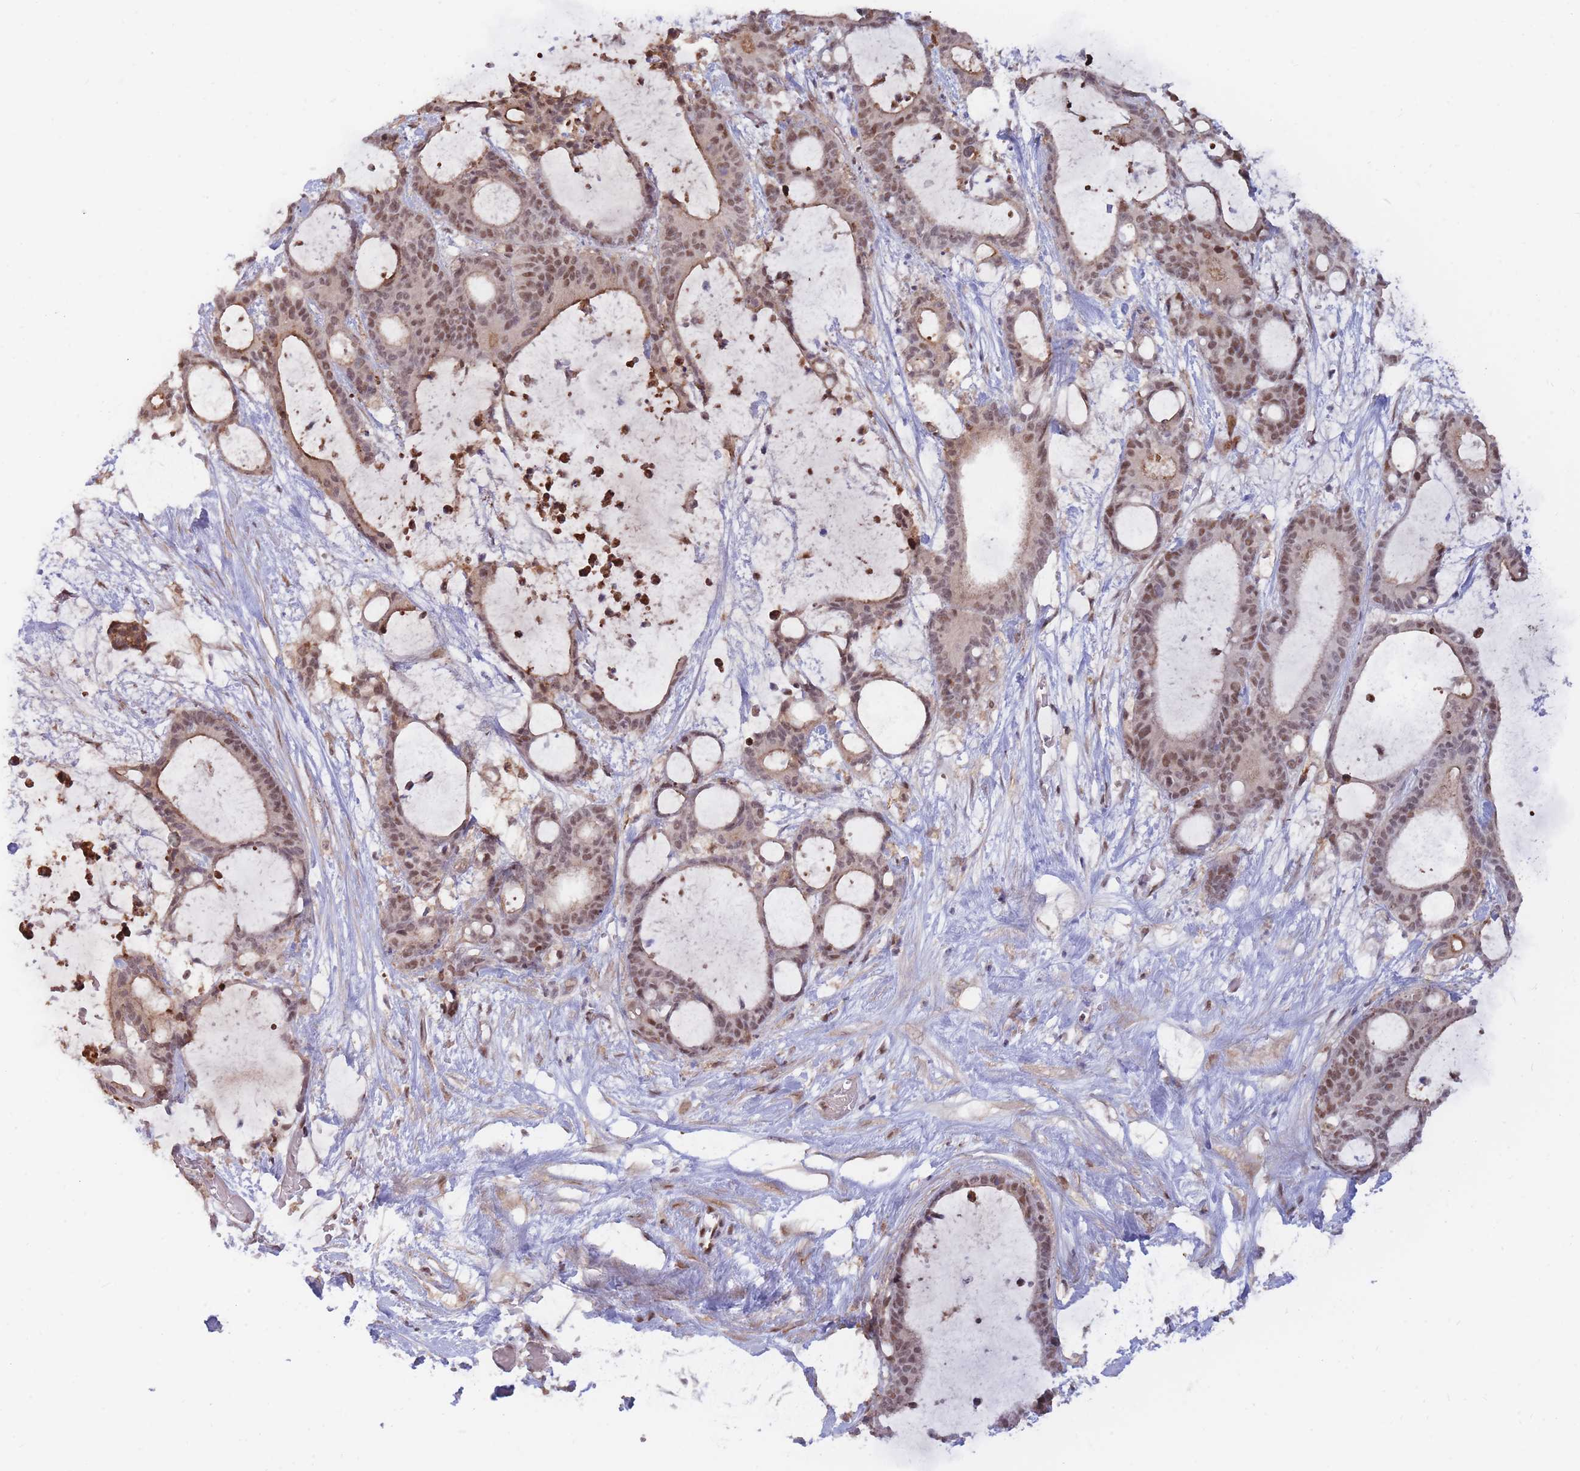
{"staining": {"intensity": "moderate", "quantity": ">75%", "location": "cytoplasmic/membranous,nuclear"}, "tissue": "liver cancer", "cell_type": "Tumor cells", "image_type": "cancer", "snomed": [{"axis": "morphology", "description": "Normal tissue, NOS"}, {"axis": "morphology", "description": "Cholangiocarcinoma"}, {"axis": "topography", "description": "Liver"}, {"axis": "topography", "description": "Peripheral nerve tissue"}], "caption": "Brown immunohistochemical staining in human cholangiocarcinoma (liver) exhibits moderate cytoplasmic/membranous and nuclear expression in approximately >75% of tumor cells.", "gene": "BOD1L1", "patient": {"sex": "female", "age": 73}}